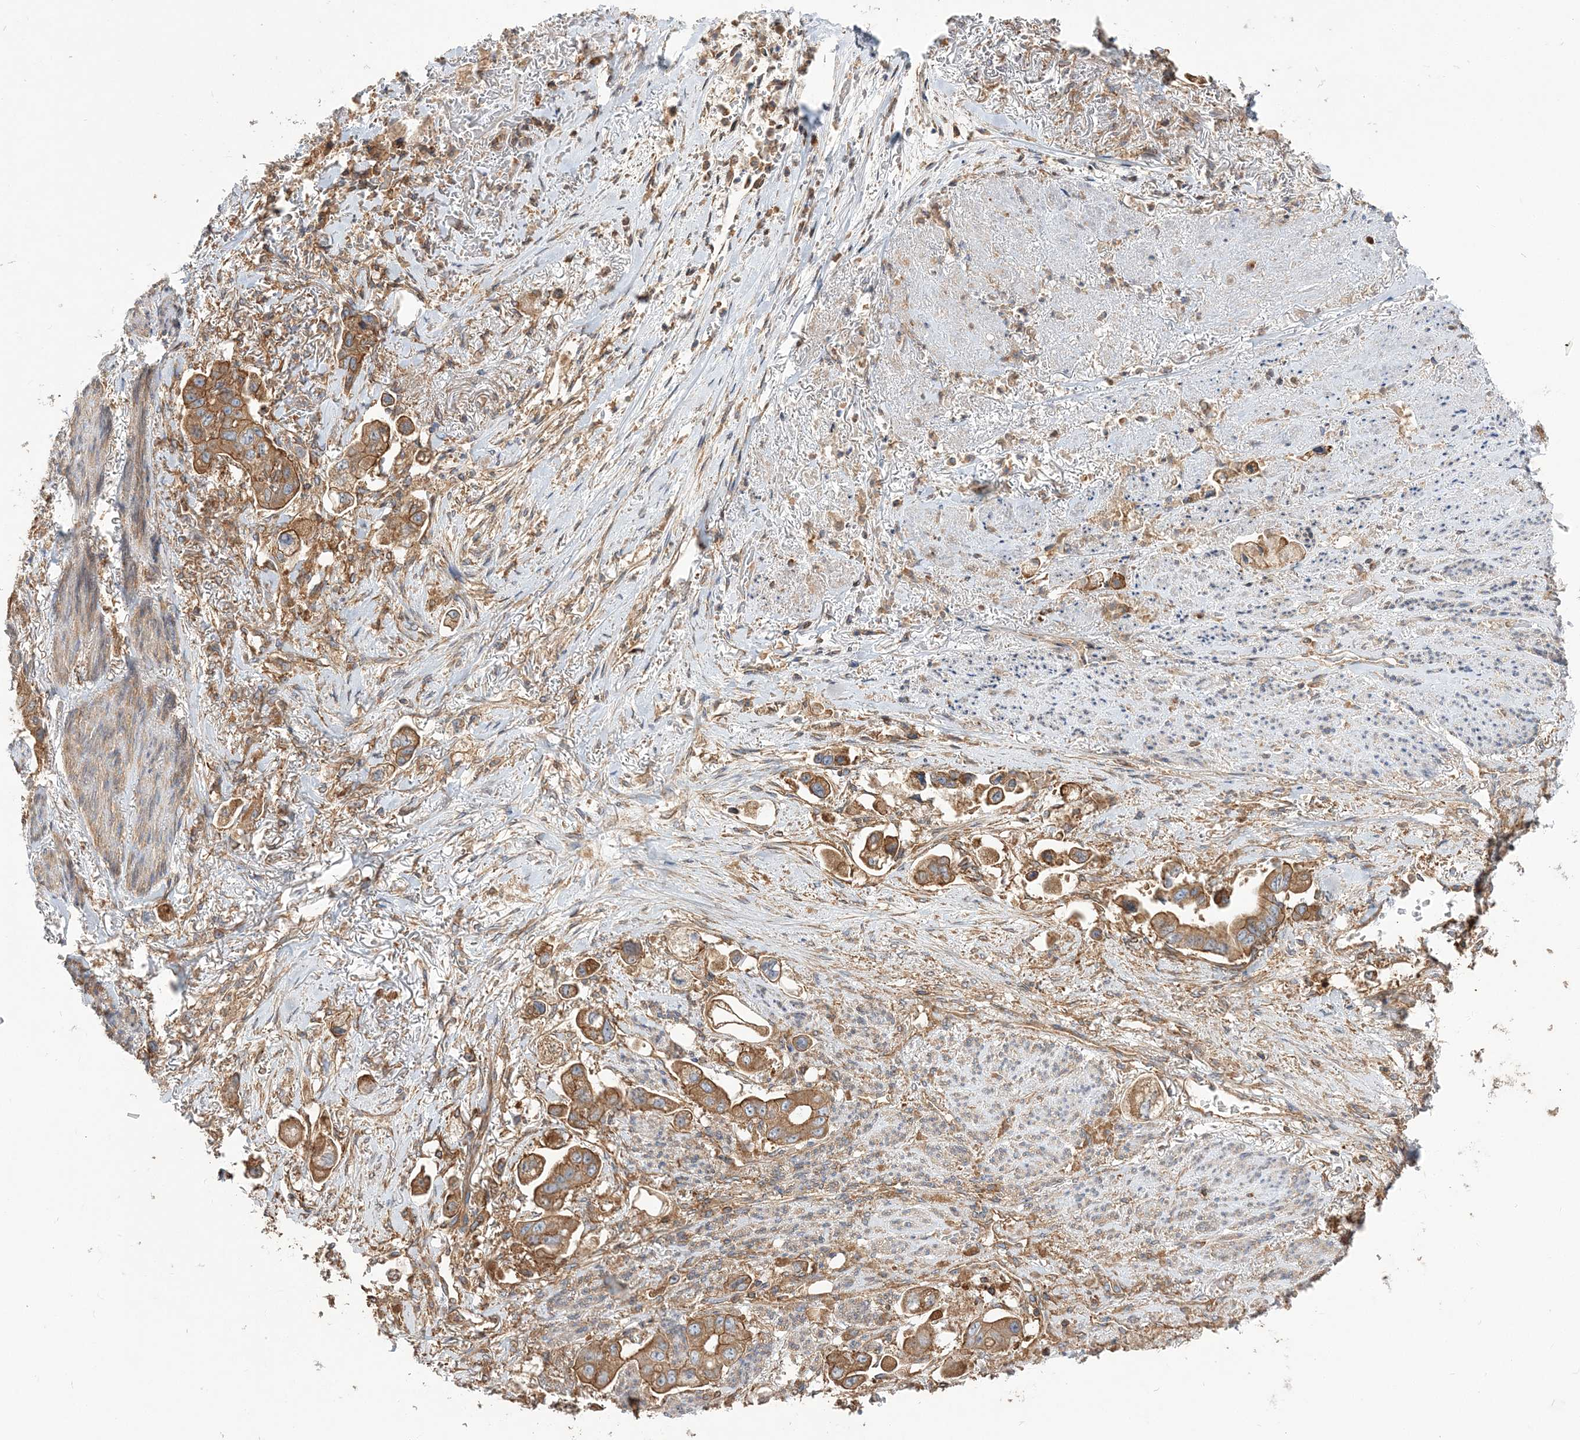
{"staining": {"intensity": "moderate", "quantity": ">75%", "location": "cytoplasmic/membranous"}, "tissue": "stomach cancer", "cell_type": "Tumor cells", "image_type": "cancer", "snomed": [{"axis": "morphology", "description": "Adenocarcinoma, NOS"}, {"axis": "topography", "description": "Stomach"}], "caption": "Protein expression analysis of human stomach cancer reveals moderate cytoplasmic/membranous staining in about >75% of tumor cells. The staining is performed using DAB (3,3'-diaminobenzidine) brown chromogen to label protein expression. The nuclei are counter-stained blue using hematoxylin.", "gene": "TBC1D5", "patient": {"sex": "male", "age": 62}}